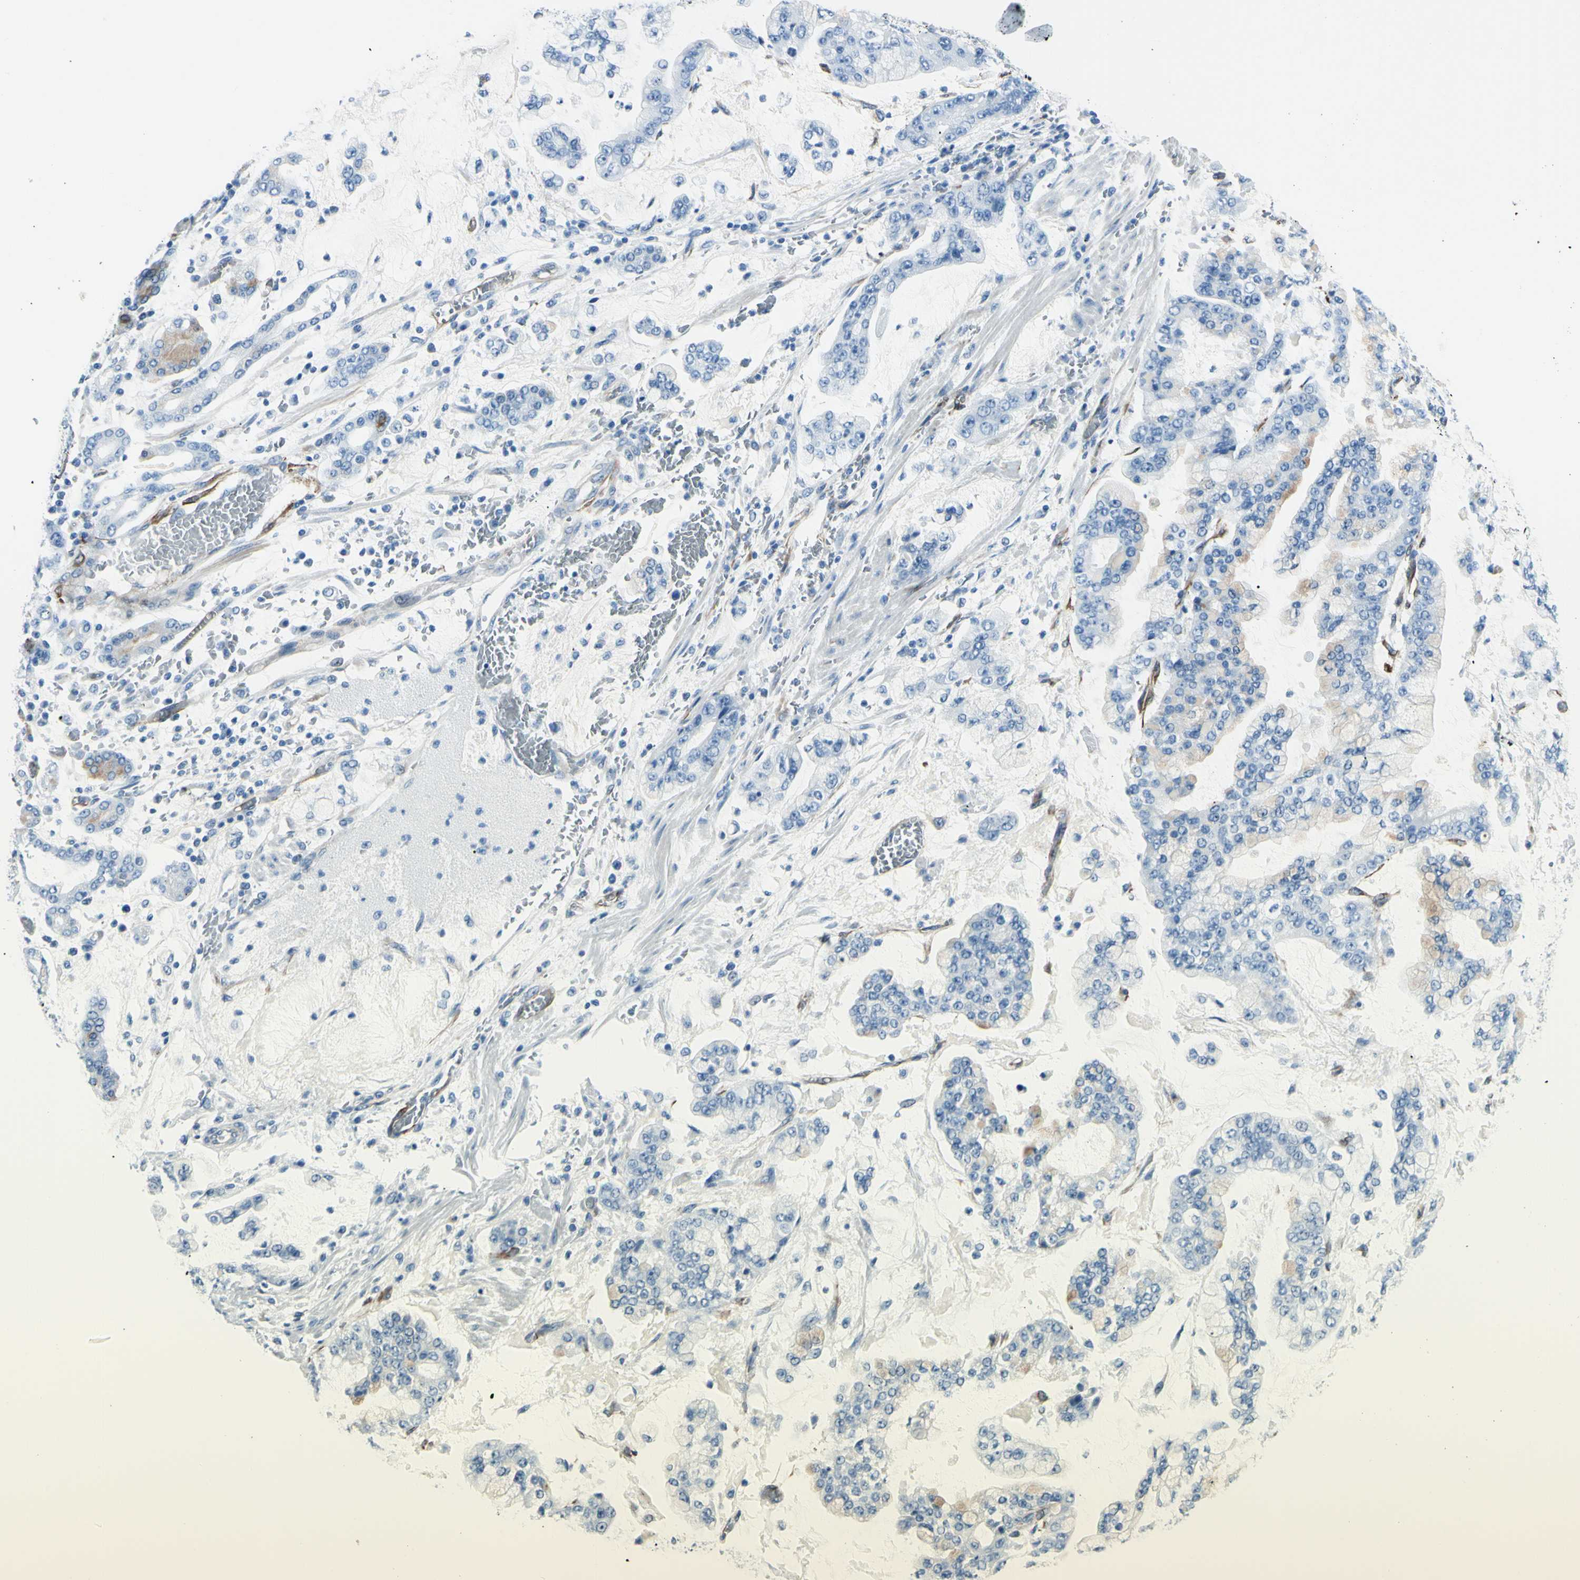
{"staining": {"intensity": "negative", "quantity": "none", "location": "none"}, "tissue": "stomach cancer", "cell_type": "Tumor cells", "image_type": "cancer", "snomed": [{"axis": "morphology", "description": "Normal tissue, NOS"}, {"axis": "morphology", "description": "Adenocarcinoma, NOS"}, {"axis": "topography", "description": "Stomach, upper"}, {"axis": "topography", "description": "Stomach"}], "caption": "Tumor cells are negative for protein expression in human stomach cancer.", "gene": "PTH2R", "patient": {"sex": "male", "age": 76}}